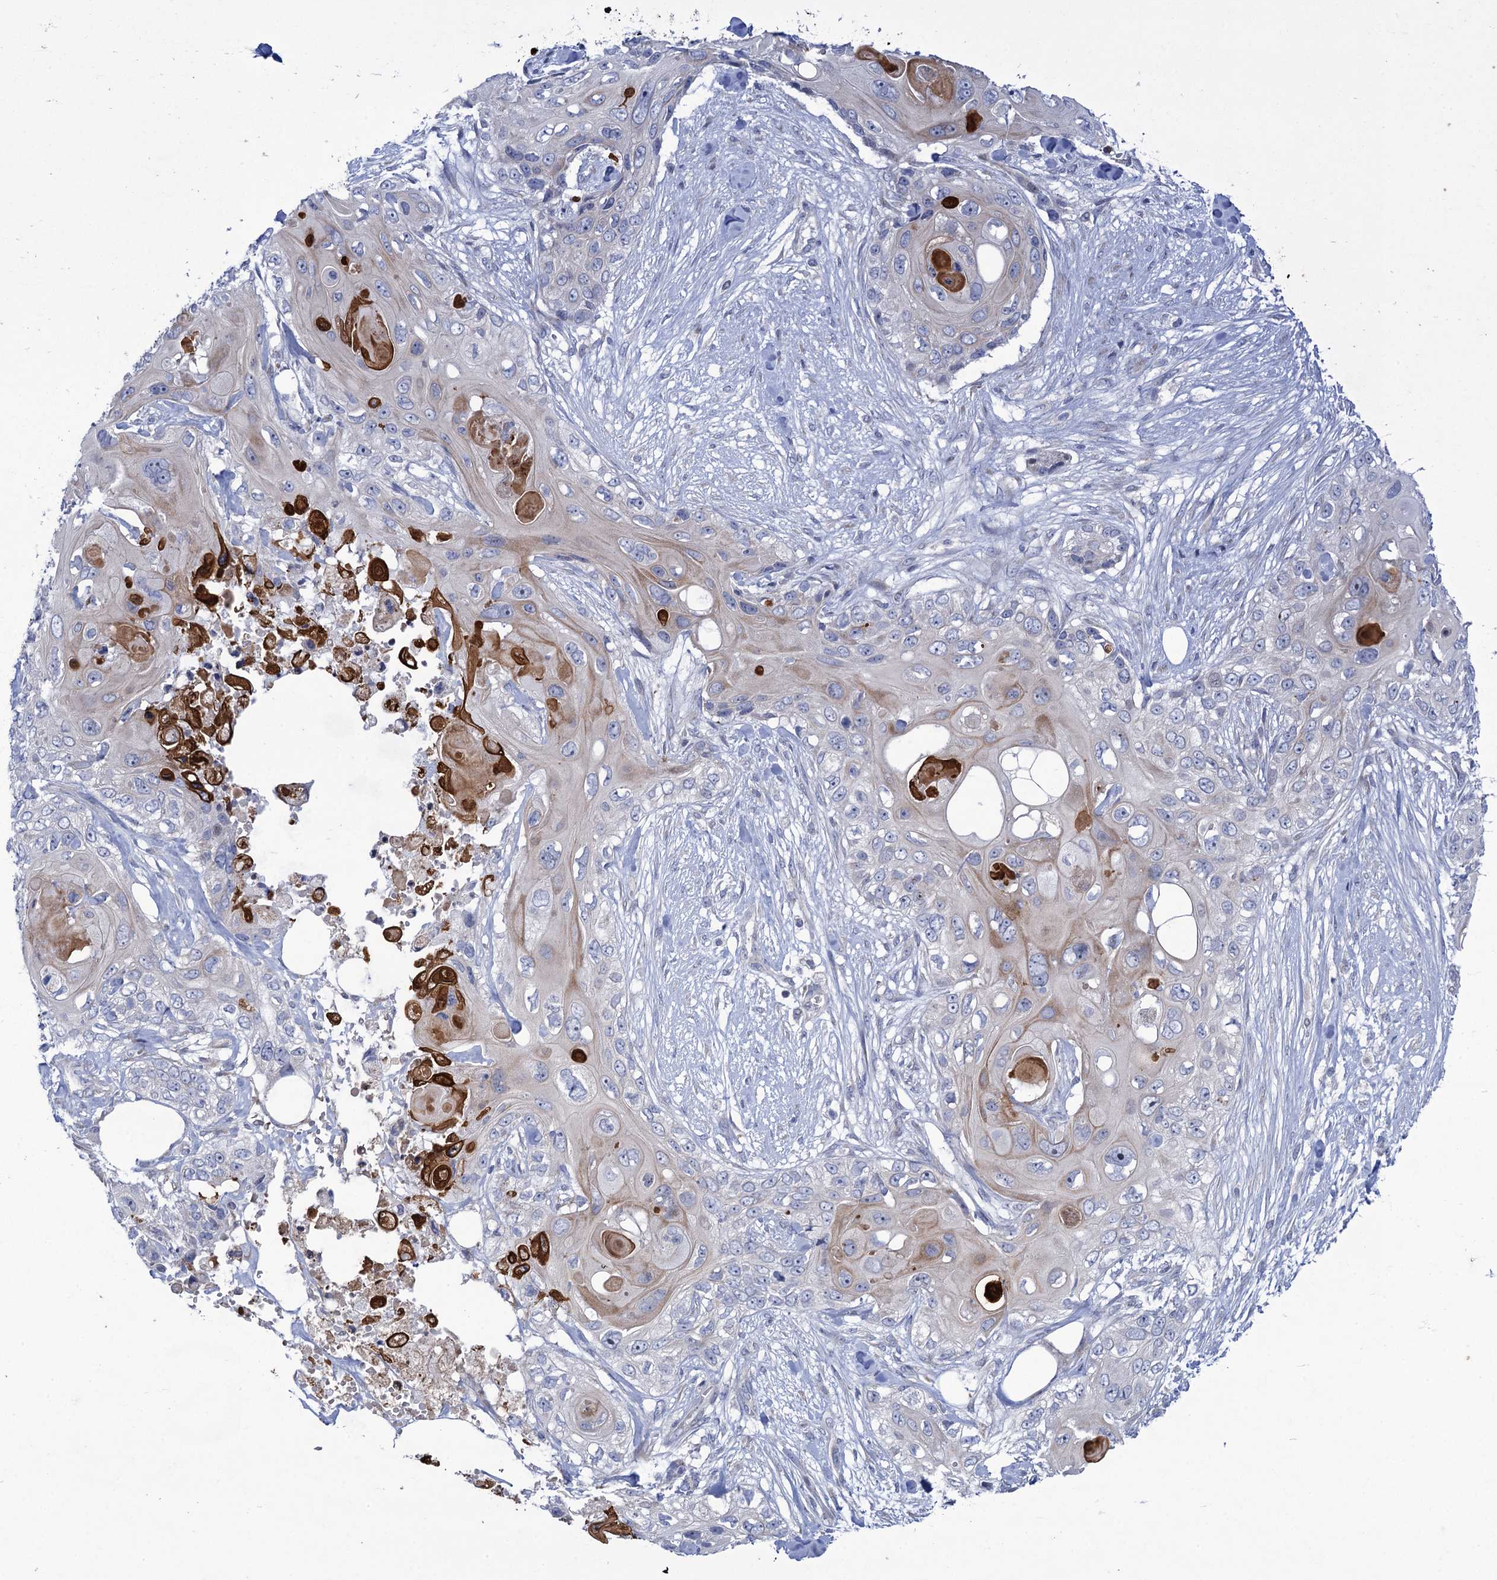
{"staining": {"intensity": "strong", "quantity": "<25%", "location": "cytoplasmic/membranous"}, "tissue": "skin cancer", "cell_type": "Tumor cells", "image_type": "cancer", "snomed": [{"axis": "morphology", "description": "Normal tissue, NOS"}, {"axis": "morphology", "description": "Squamous cell carcinoma, NOS"}, {"axis": "topography", "description": "Skin"}], "caption": "Human squamous cell carcinoma (skin) stained with a protein marker demonstrates strong staining in tumor cells.", "gene": "QPCTL", "patient": {"sex": "male", "age": 72}}